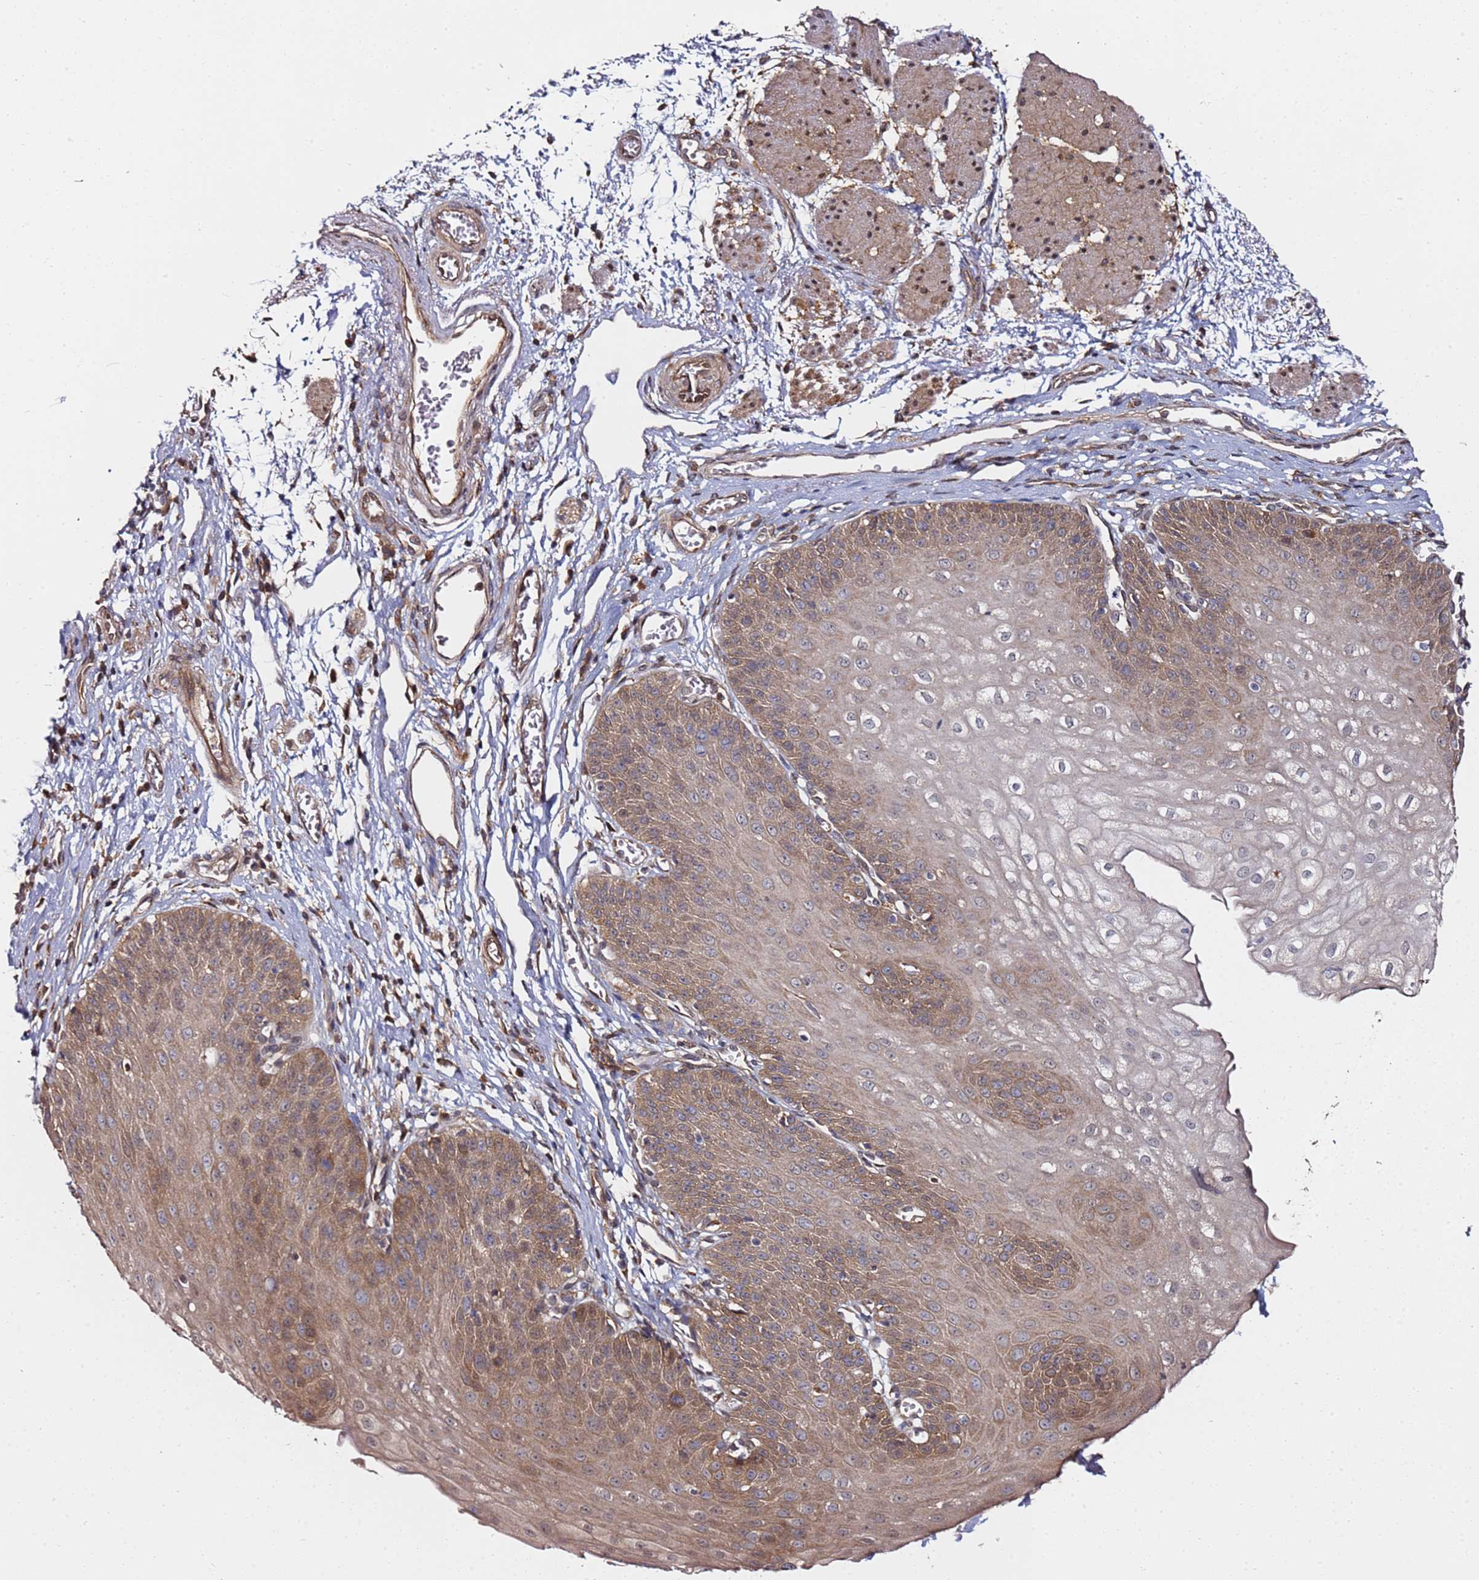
{"staining": {"intensity": "moderate", "quantity": ">75%", "location": "cytoplasmic/membranous"}, "tissue": "esophagus", "cell_type": "Squamous epithelial cells", "image_type": "normal", "snomed": [{"axis": "morphology", "description": "Normal tissue, NOS"}, {"axis": "topography", "description": "Esophagus"}], "caption": "Immunohistochemistry (DAB (3,3'-diaminobenzidine)) staining of benign esophagus reveals moderate cytoplasmic/membranous protein staining in approximately >75% of squamous epithelial cells.", "gene": "PRKAB2", "patient": {"sex": "male", "age": 71}}